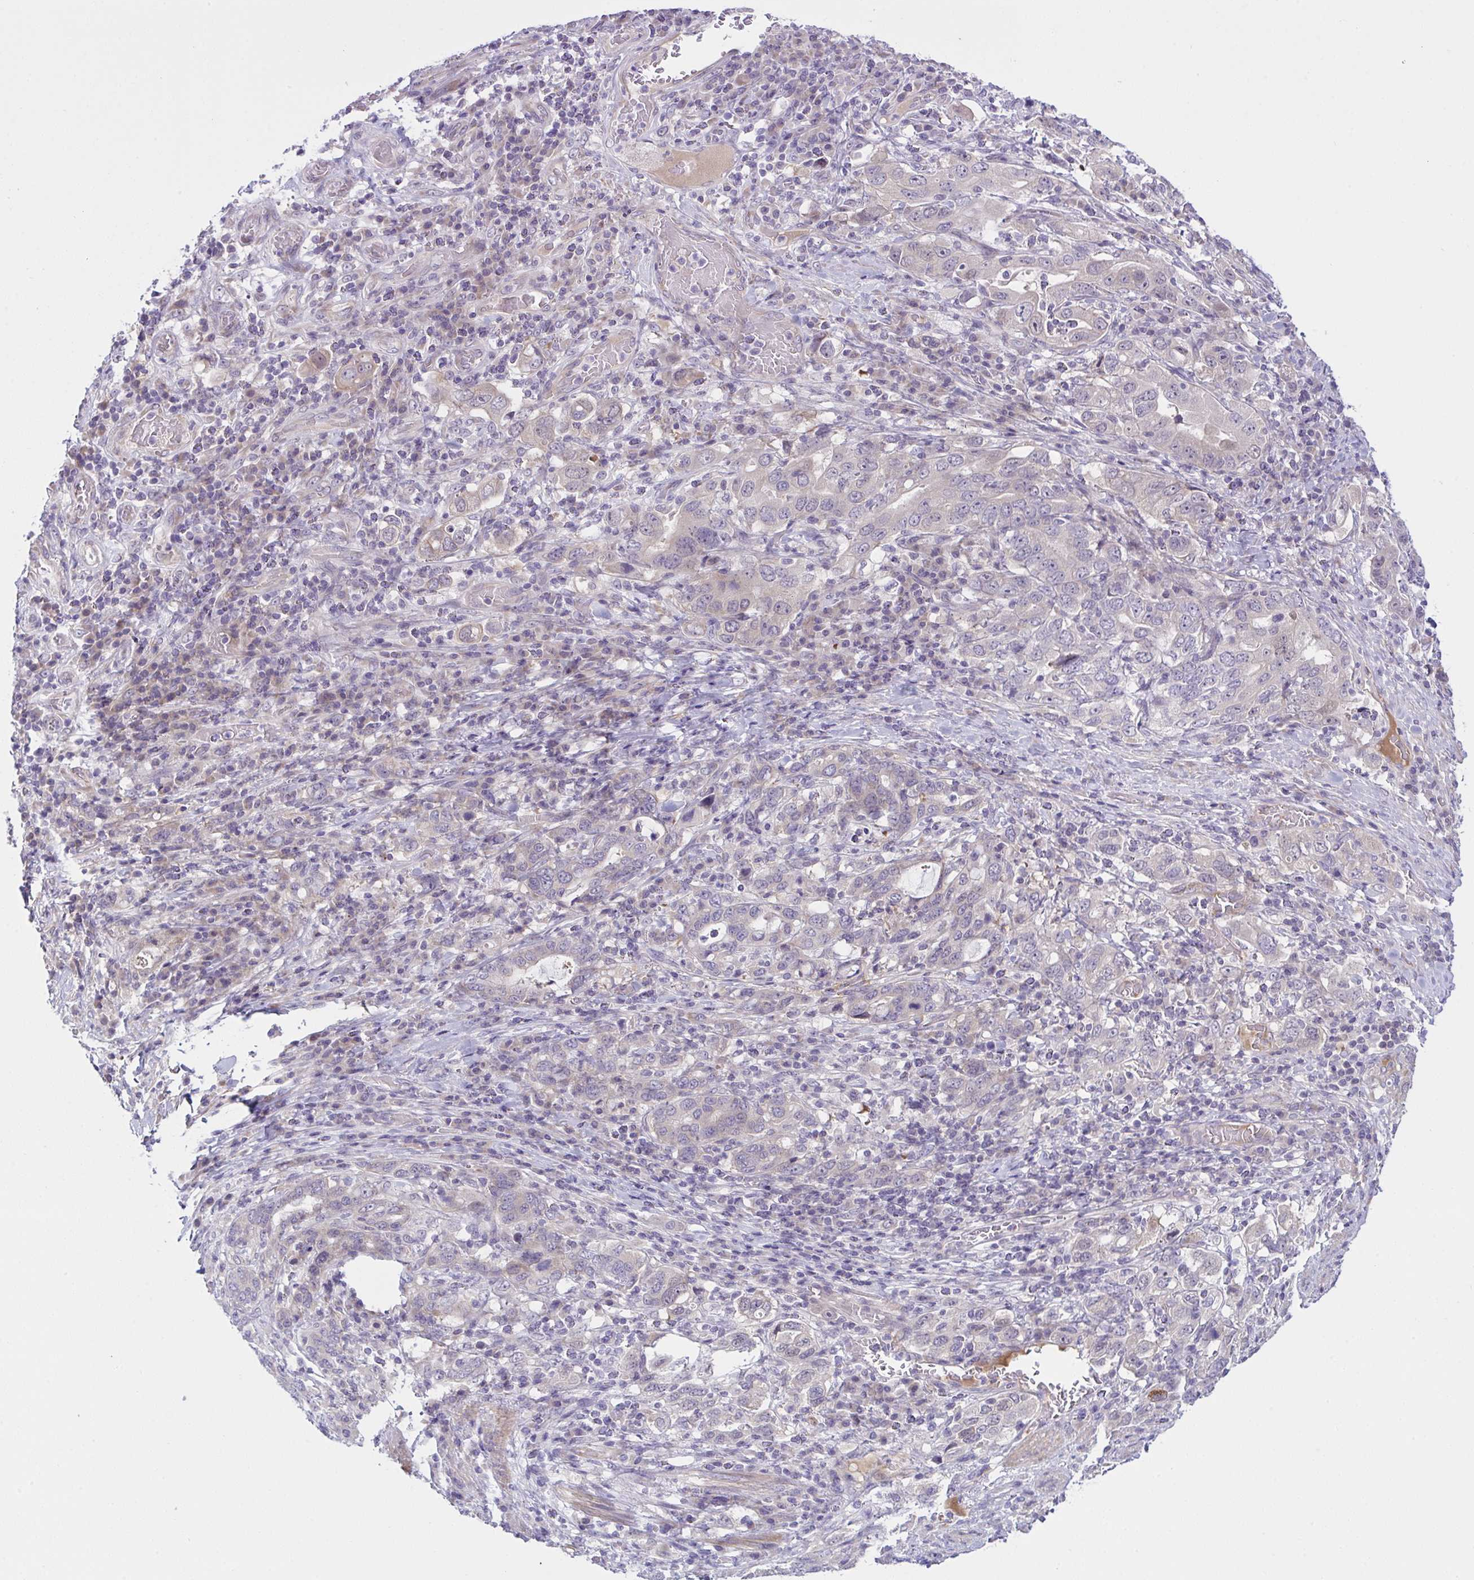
{"staining": {"intensity": "negative", "quantity": "none", "location": "none"}, "tissue": "stomach cancer", "cell_type": "Tumor cells", "image_type": "cancer", "snomed": [{"axis": "morphology", "description": "Adenocarcinoma, NOS"}, {"axis": "topography", "description": "Stomach, upper"}, {"axis": "topography", "description": "Stomach"}], "caption": "High power microscopy image of an immunohistochemistry (IHC) photomicrograph of adenocarcinoma (stomach), revealing no significant positivity in tumor cells.", "gene": "SYNPO2L", "patient": {"sex": "male", "age": 62}}